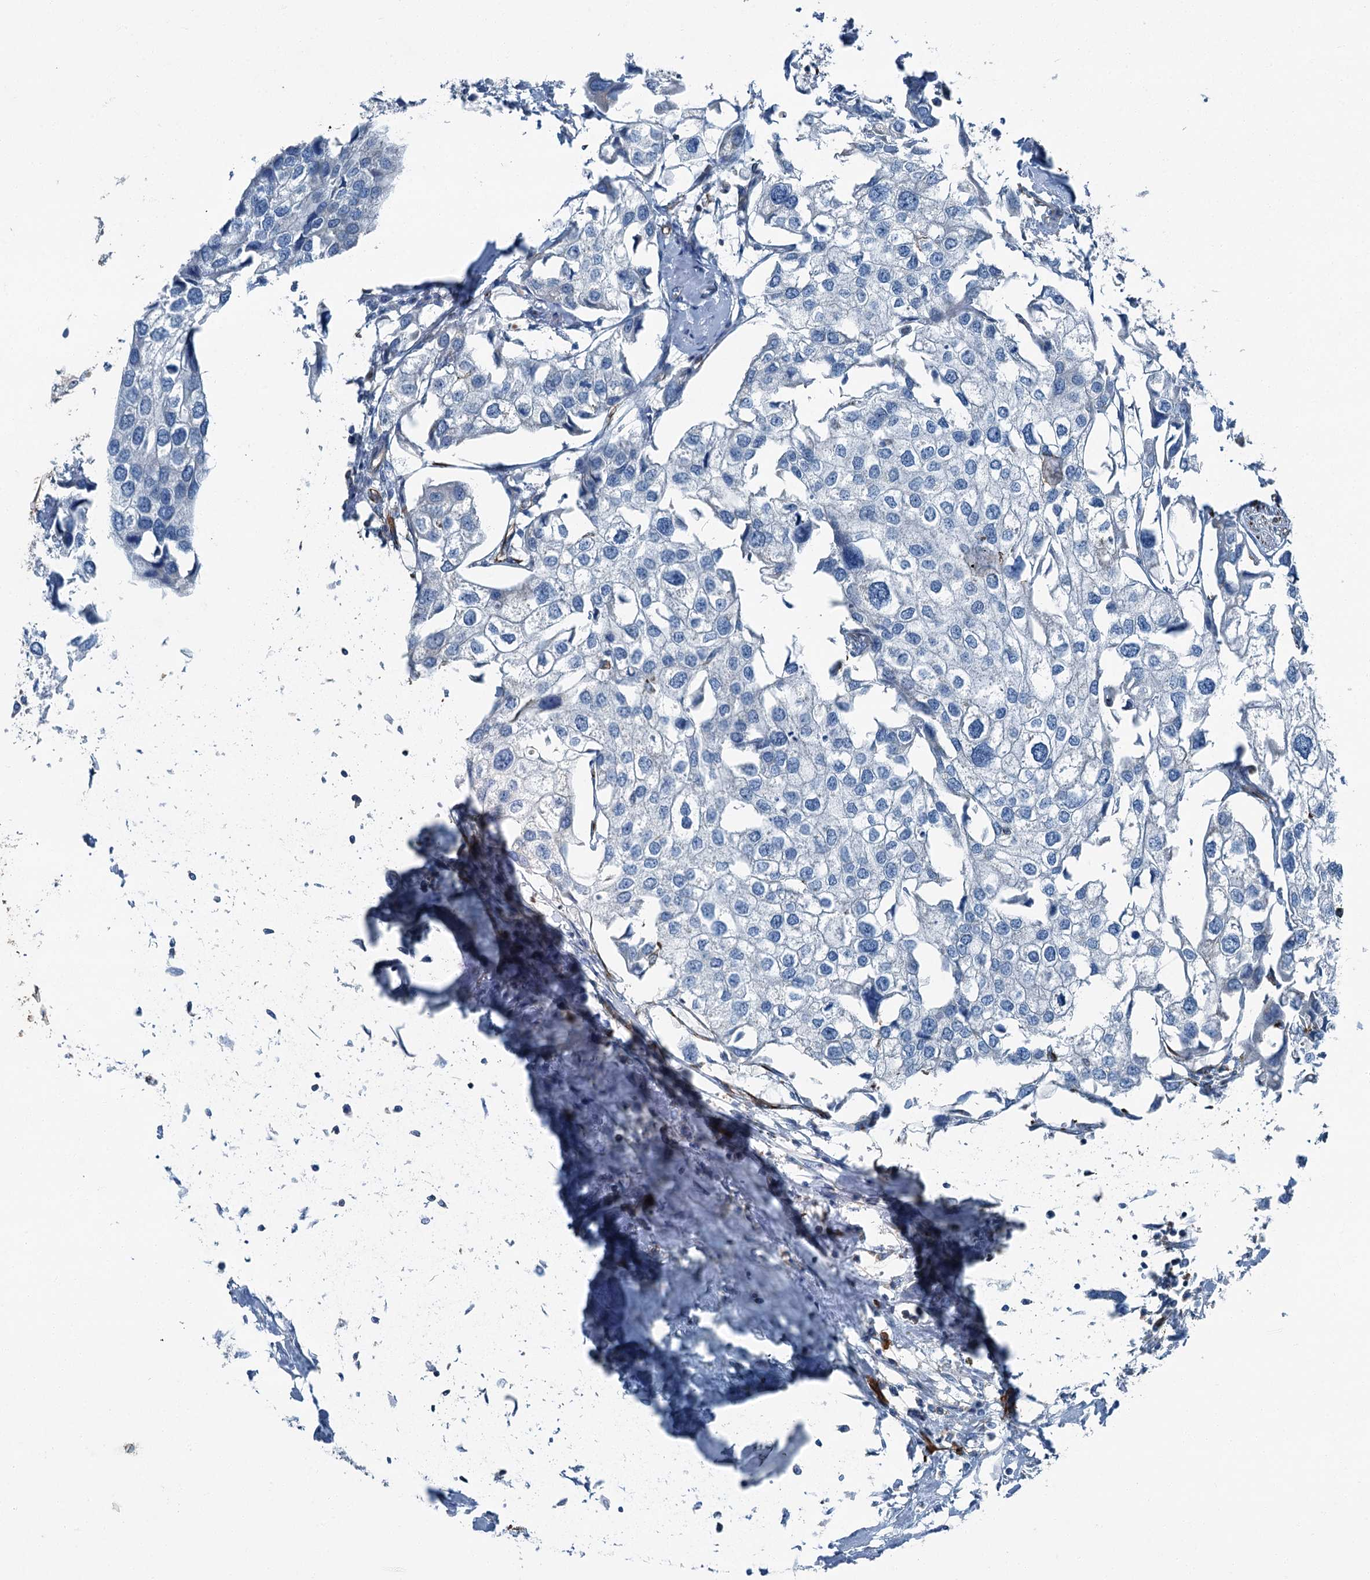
{"staining": {"intensity": "negative", "quantity": "none", "location": "none"}, "tissue": "urothelial cancer", "cell_type": "Tumor cells", "image_type": "cancer", "snomed": [{"axis": "morphology", "description": "Urothelial carcinoma, High grade"}, {"axis": "topography", "description": "Urinary bladder"}], "caption": "Urothelial cancer was stained to show a protein in brown. There is no significant staining in tumor cells.", "gene": "AXL", "patient": {"sex": "male", "age": 64}}